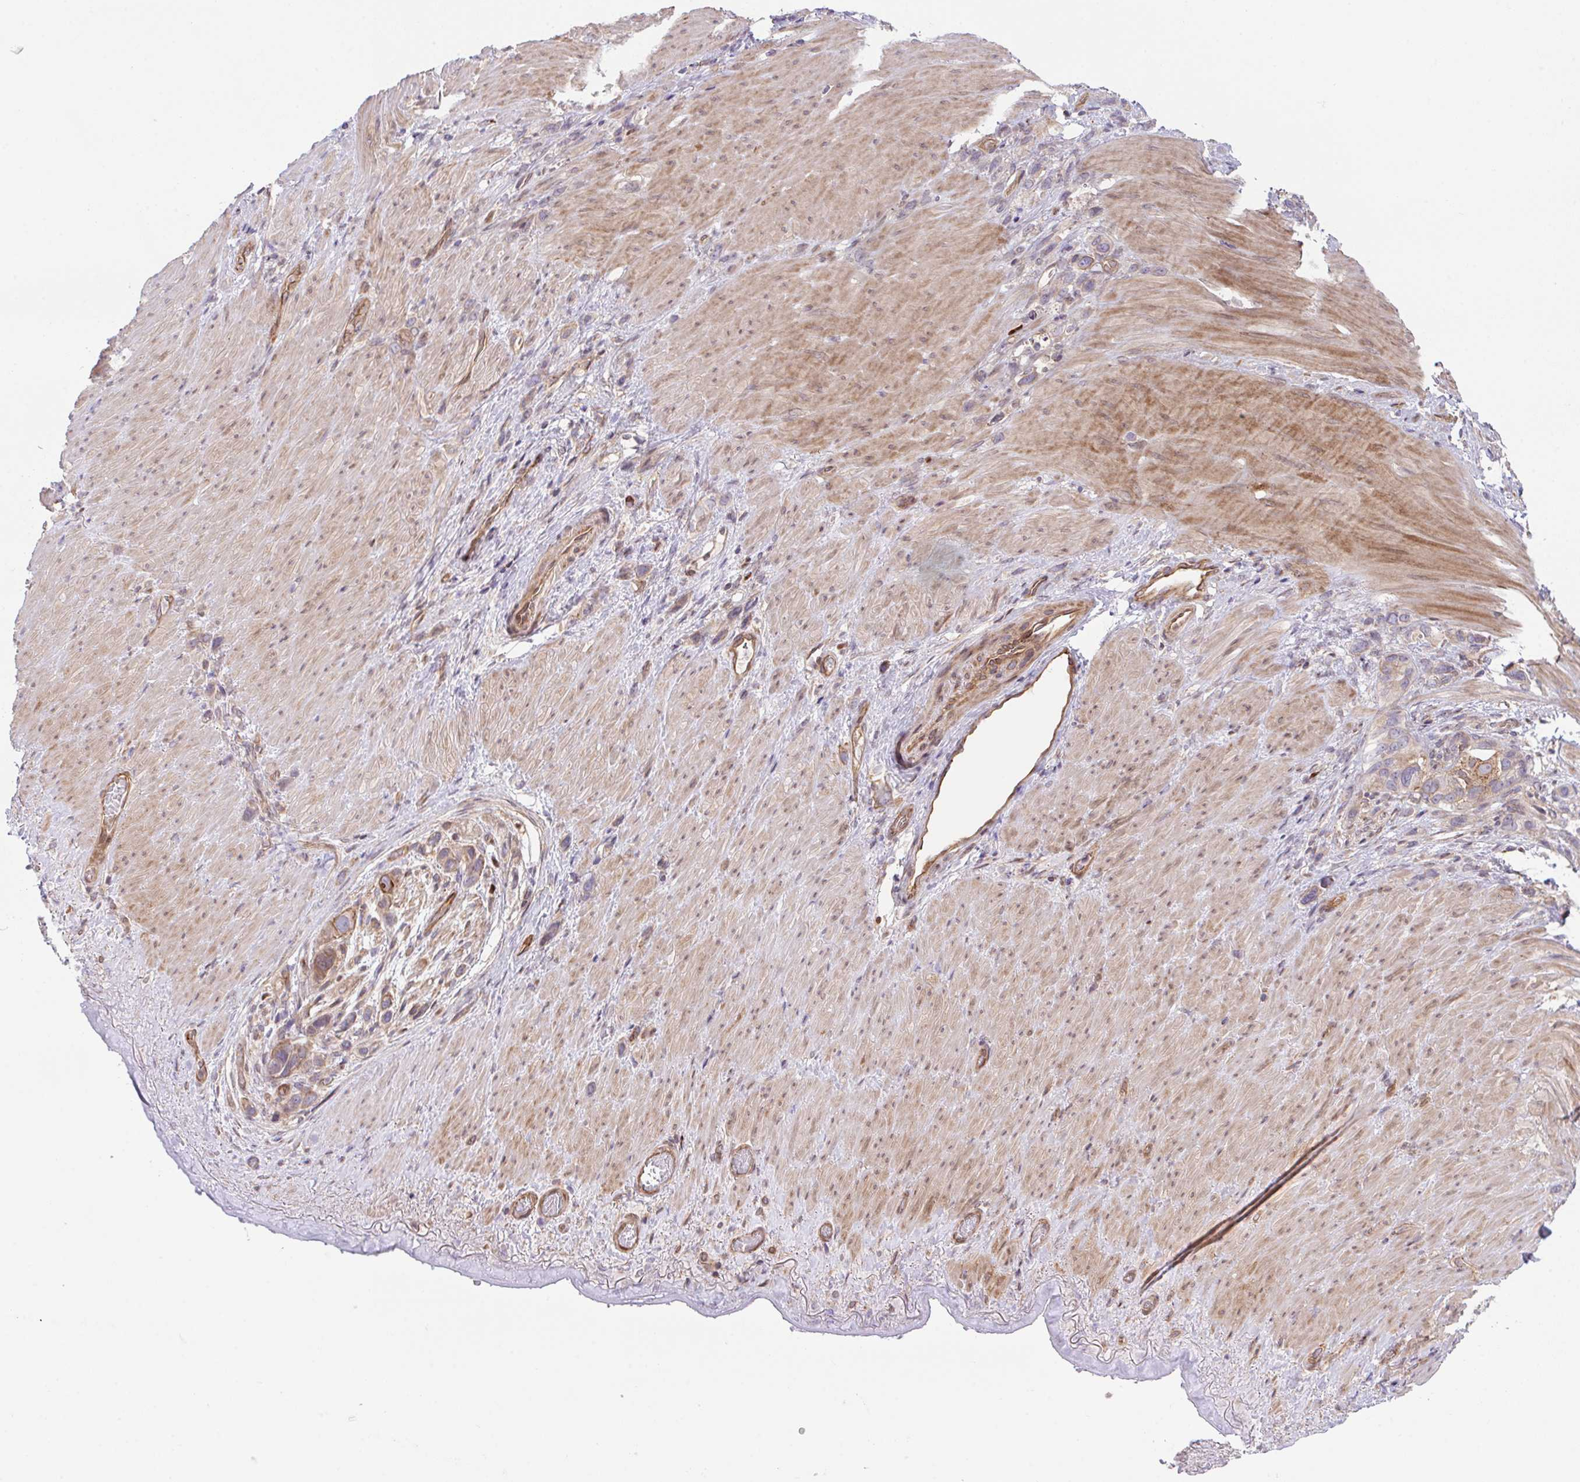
{"staining": {"intensity": "moderate", "quantity": ">75%", "location": "cytoplasmic/membranous"}, "tissue": "stomach cancer", "cell_type": "Tumor cells", "image_type": "cancer", "snomed": [{"axis": "morphology", "description": "Adenocarcinoma, NOS"}, {"axis": "topography", "description": "Stomach"}], "caption": "Stomach cancer (adenocarcinoma) was stained to show a protein in brown. There is medium levels of moderate cytoplasmic/membranous staining in about >75% of tumor cells. Nuclei are stained in blue.", "gene": "ZBED3", "patient": {"sex": "female", "age": 65}}